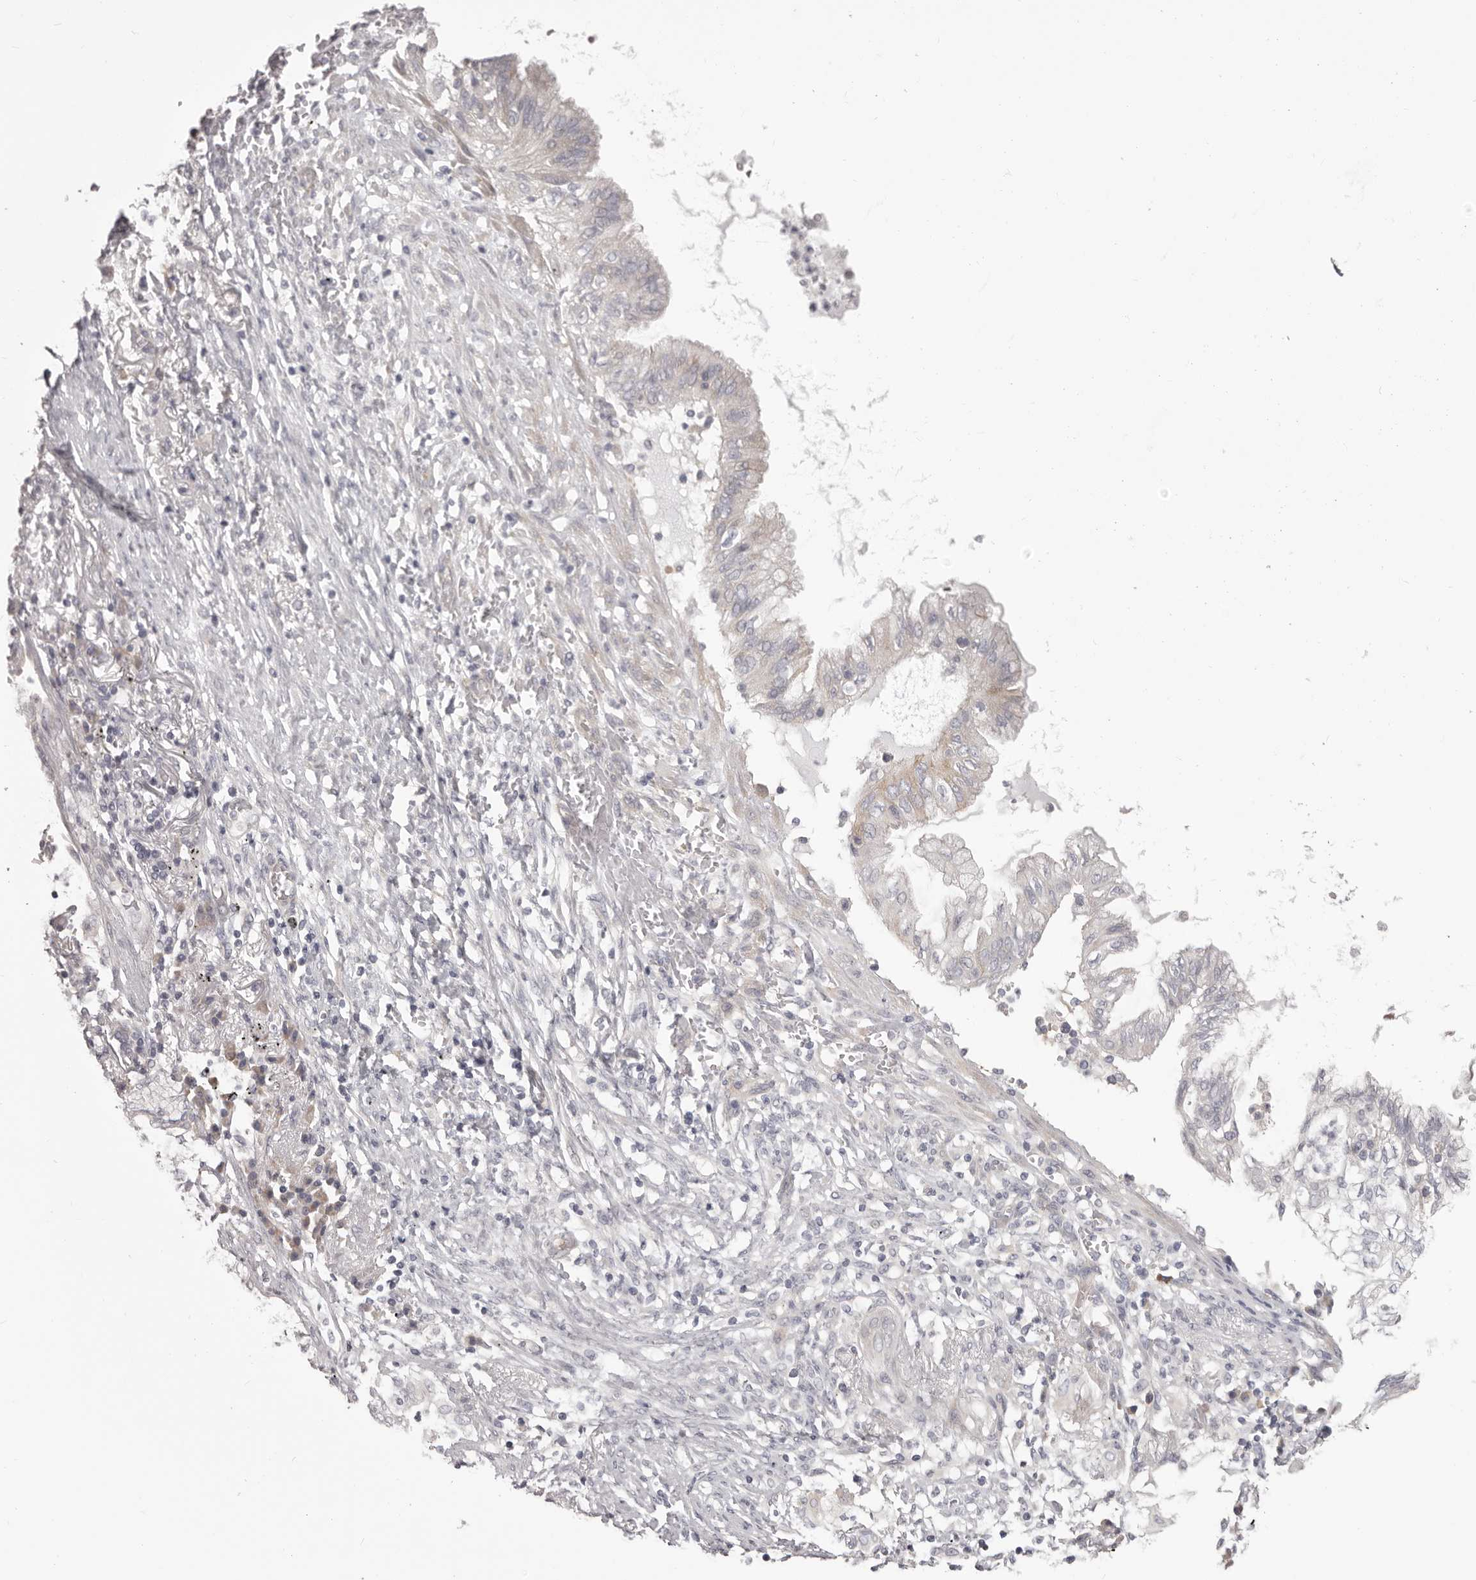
{"staining": {"intensity": "moderate", "quantity": "<25%", "location": "cytoplasmic/membranous"}, "tissue": "lung cancer", "cell_type": "Tumor cells", "image_type": "cancer", "snomed": [{"axis": "morphology", "description": "Adenocarcinoma, NOS"}, {"axis": "topography", "description": "Lung"}], "caption": "Lung cancer (adenocarcinoma) stained for a protein (brown) displays moderate cytoplasmic/membranous positive expression in about <25% of tumor cells.", "gene": "OTUD3", "patient": {"sex": "female", "age": 70}}